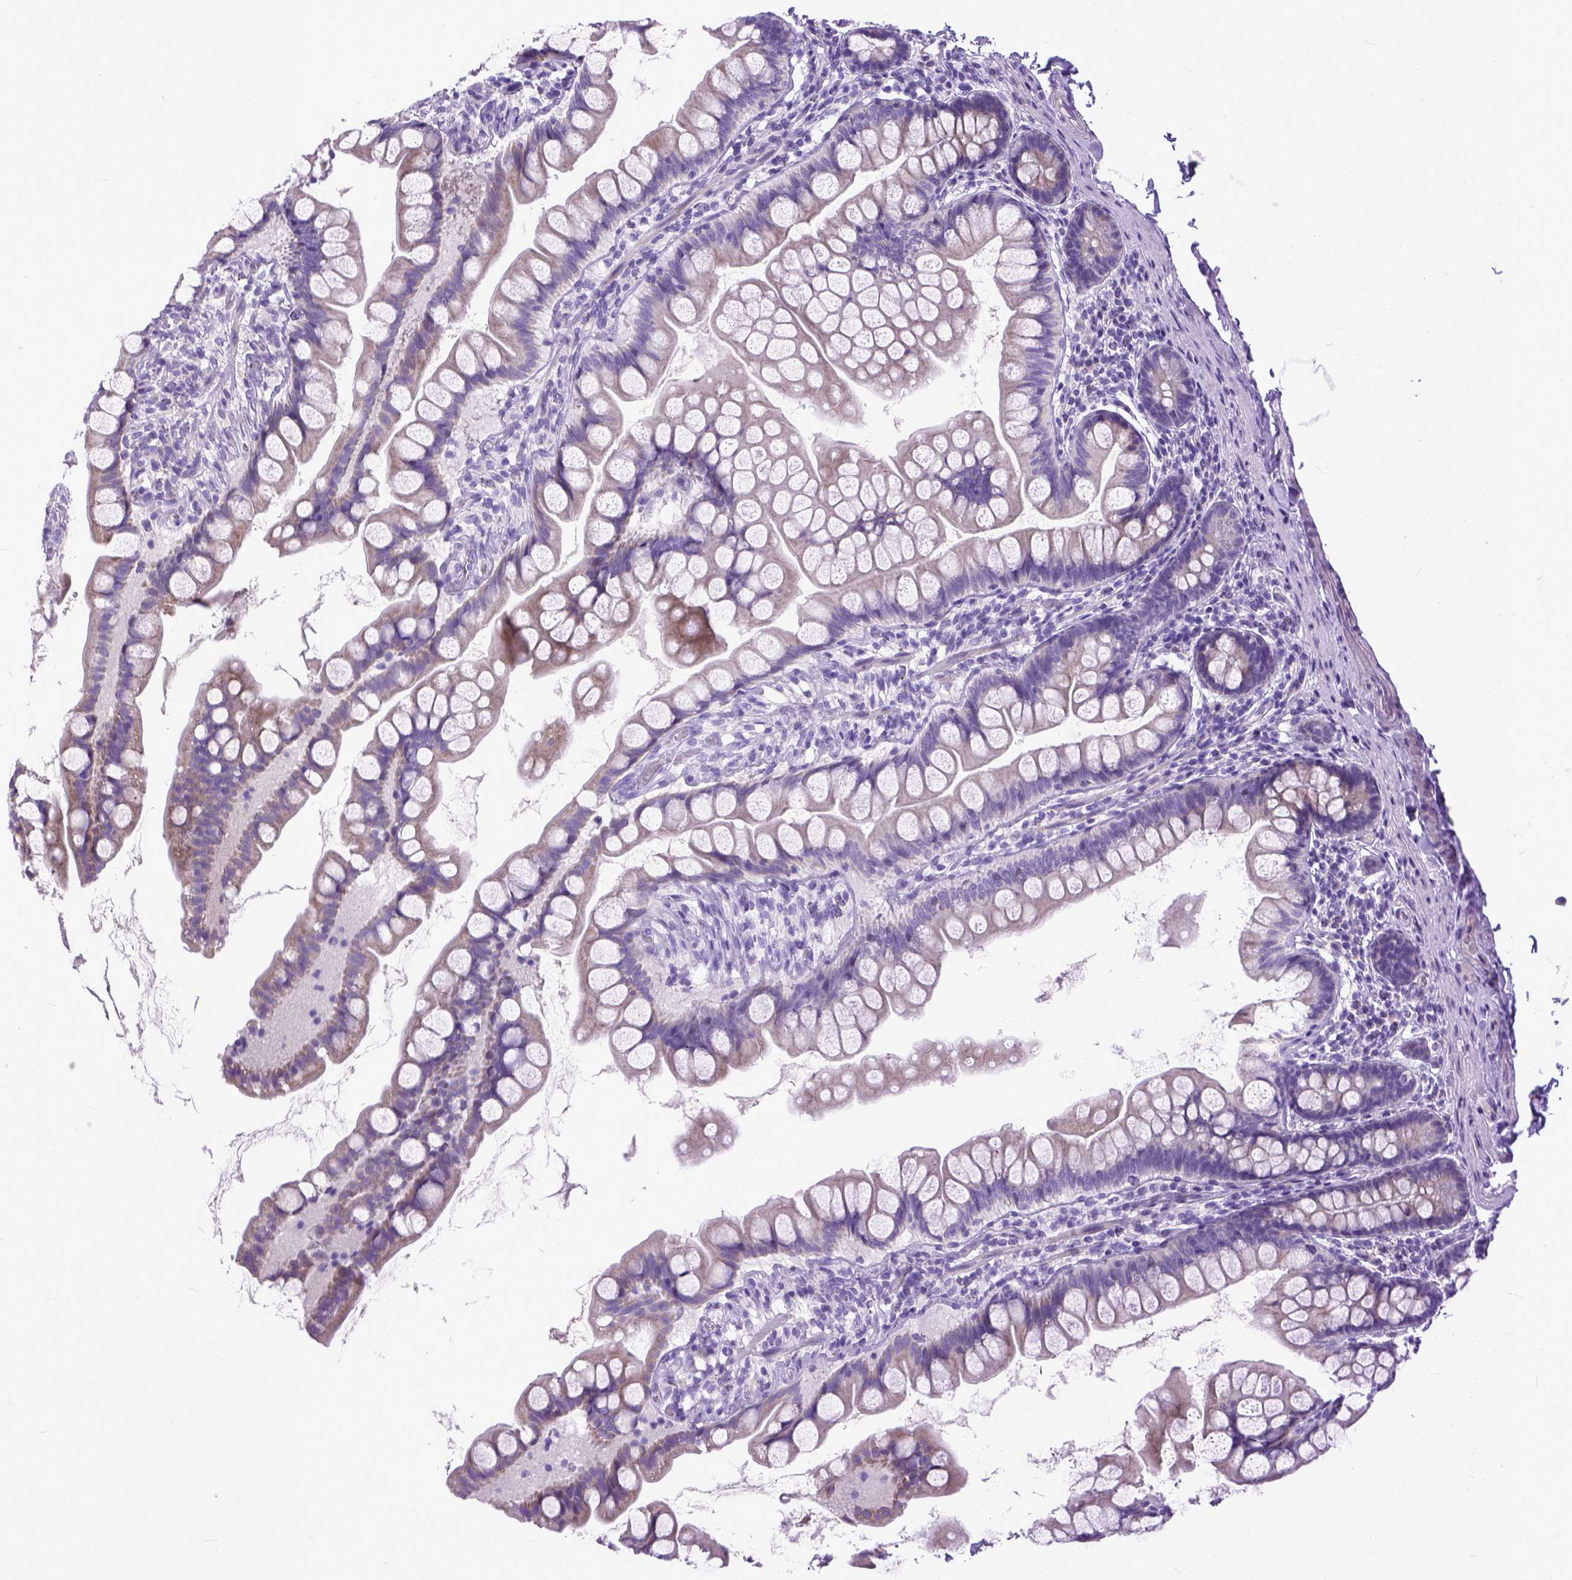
{"staining": {"intensity": "weak", "quantity": "25%-75%", "location": "cytoplasmic/membranous"}, "tissue": "small intestine", "cell_type": "Glandular cells", "image_type": "normal", "snomed": [{"axis": "morphology", "description": "Normal tissue, NOS"}, {"axis": "topography", "description": "Small intestine"}], "caption": "The image demonstrates a brown stain indicating the presence of a protein in the cytoplasmic/membranous of glandular cells in small intestine. (IHC, brightfield microscopy, high magnification).", "gene": "PLK5", "patient": {"sex": "male", "age": 70}}